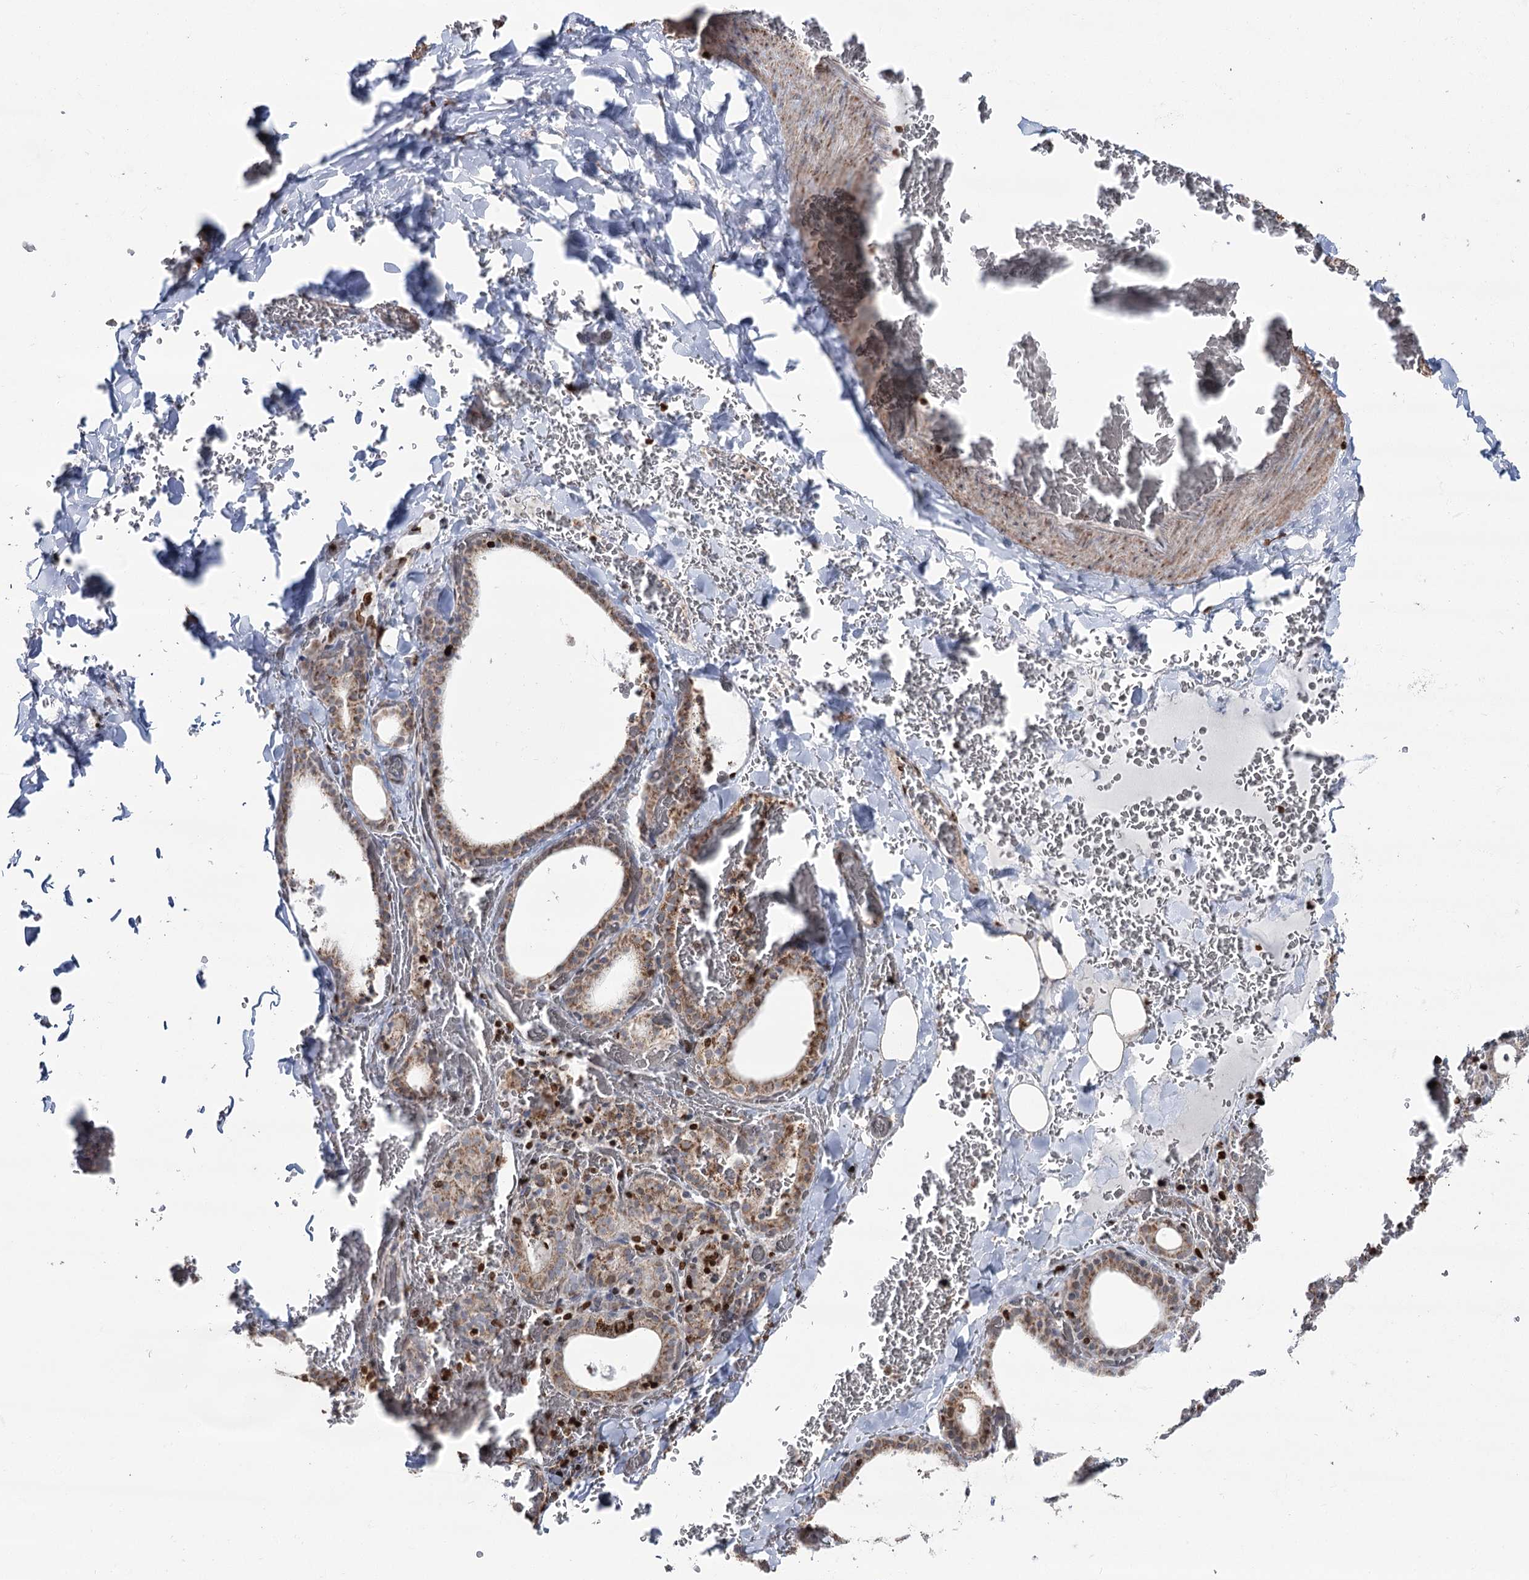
{"staining": {"intensity": "moderate", "quantity": ">75%", "location": "cytoplasmic/membranous"}, "tissue": "thyroid gland", "cell_type": "Glandular cells", "image_type": "normal", "snomed": [{"axis": "morphology", "description": "Normal tissue, NOS"}, {"axis": "topography", "description": "Thyroid gland"}], "caption": "The histopathology image demonstrates immunohistochemical staining of normal thyroid gland. There is moderate cytoplasmic/membranous positivity is identified in about >75% of glandular cells.", "gene": "PDHX", "patient": {"sex": "female", "age": 39}}